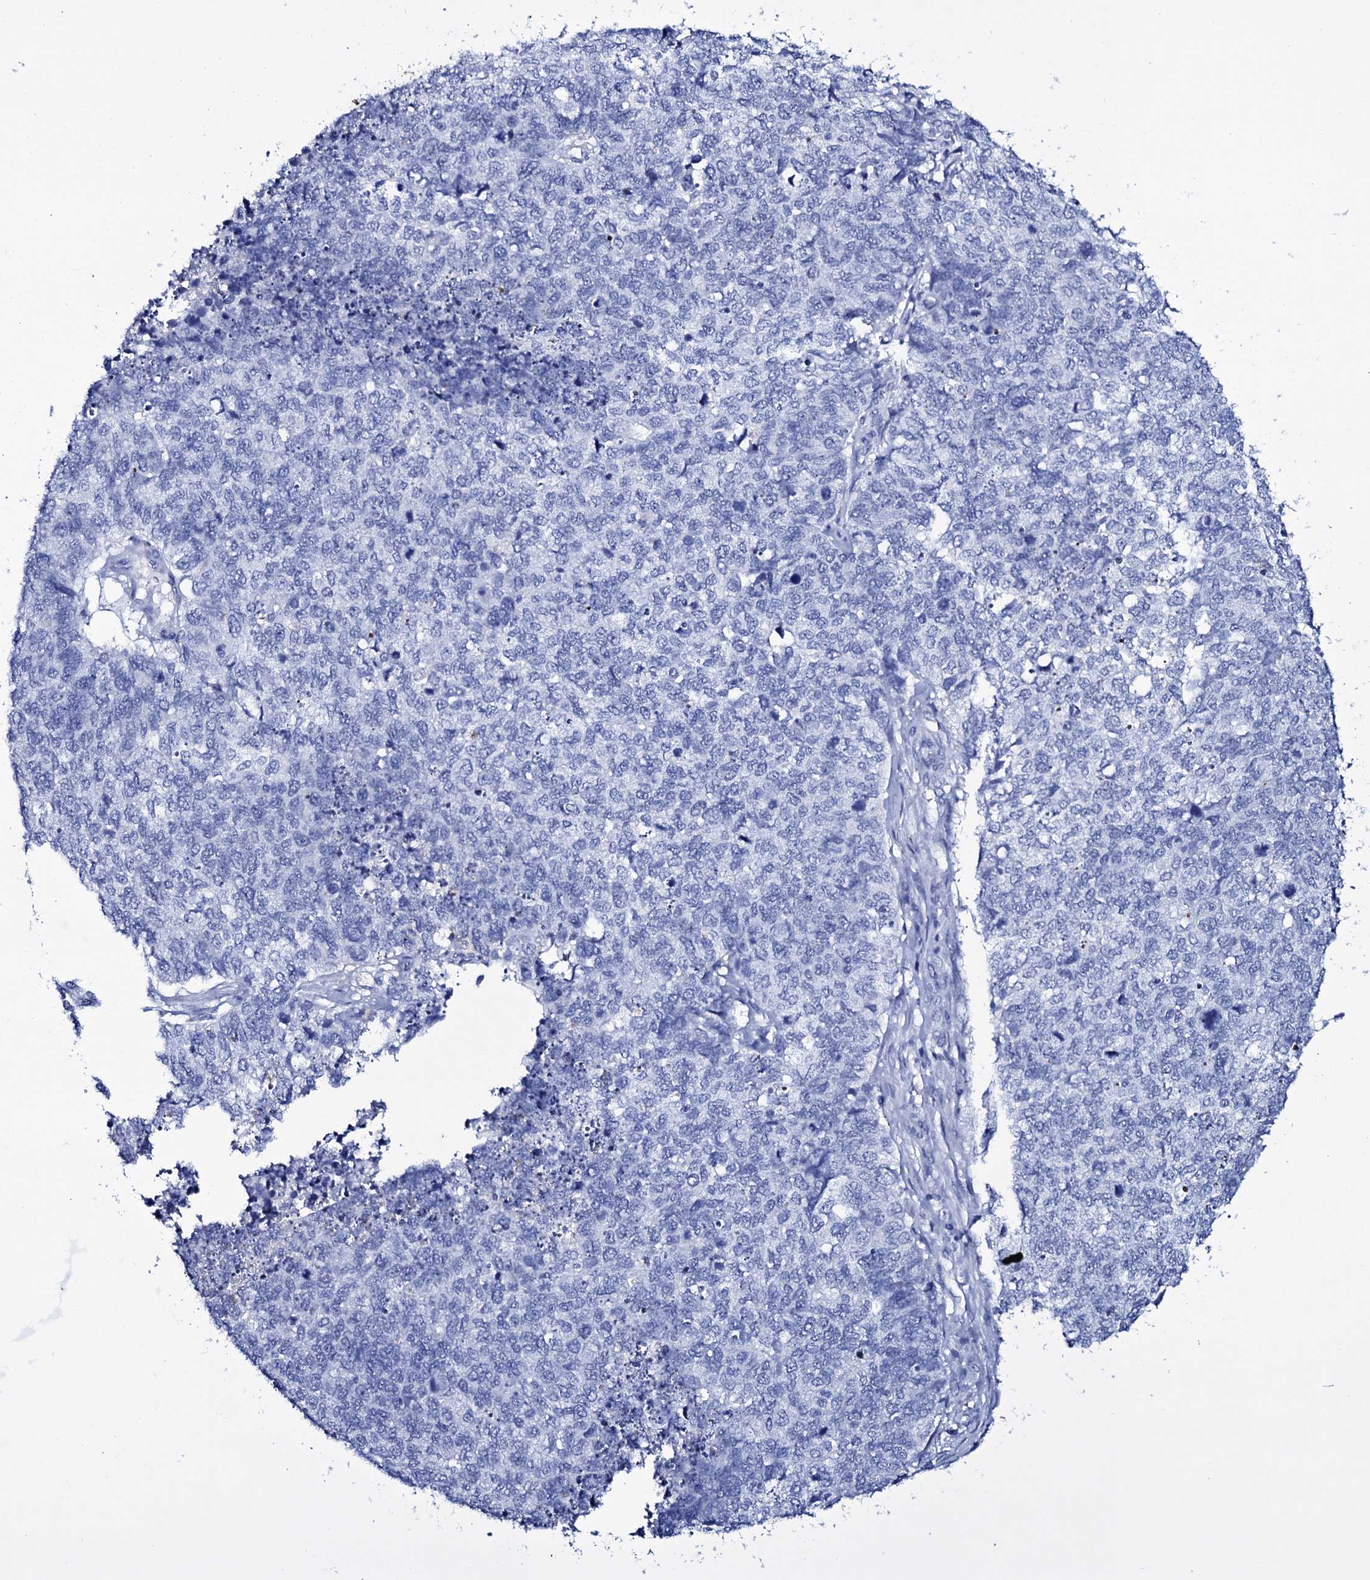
{"staining": {"intensity": "negative", "quantity": "none", "location": "none"}, "tissue": "cervical cancer", "cell_type": "Tumor cells", "image_type": "cancer", "snomed": [{"axis": "morphology", "description": "Squamous cell carcinoma, NOS"}, {"axis": "topography", "description": "Cervix"}], "caption": "DAB immunohistochemical staining of cervical cancer (squamous cell carcinoma) demonstrates no significant positivity in tumor cells.", "gene": "ITPRID2", "patient": {"sex": "female", "age": 63}}